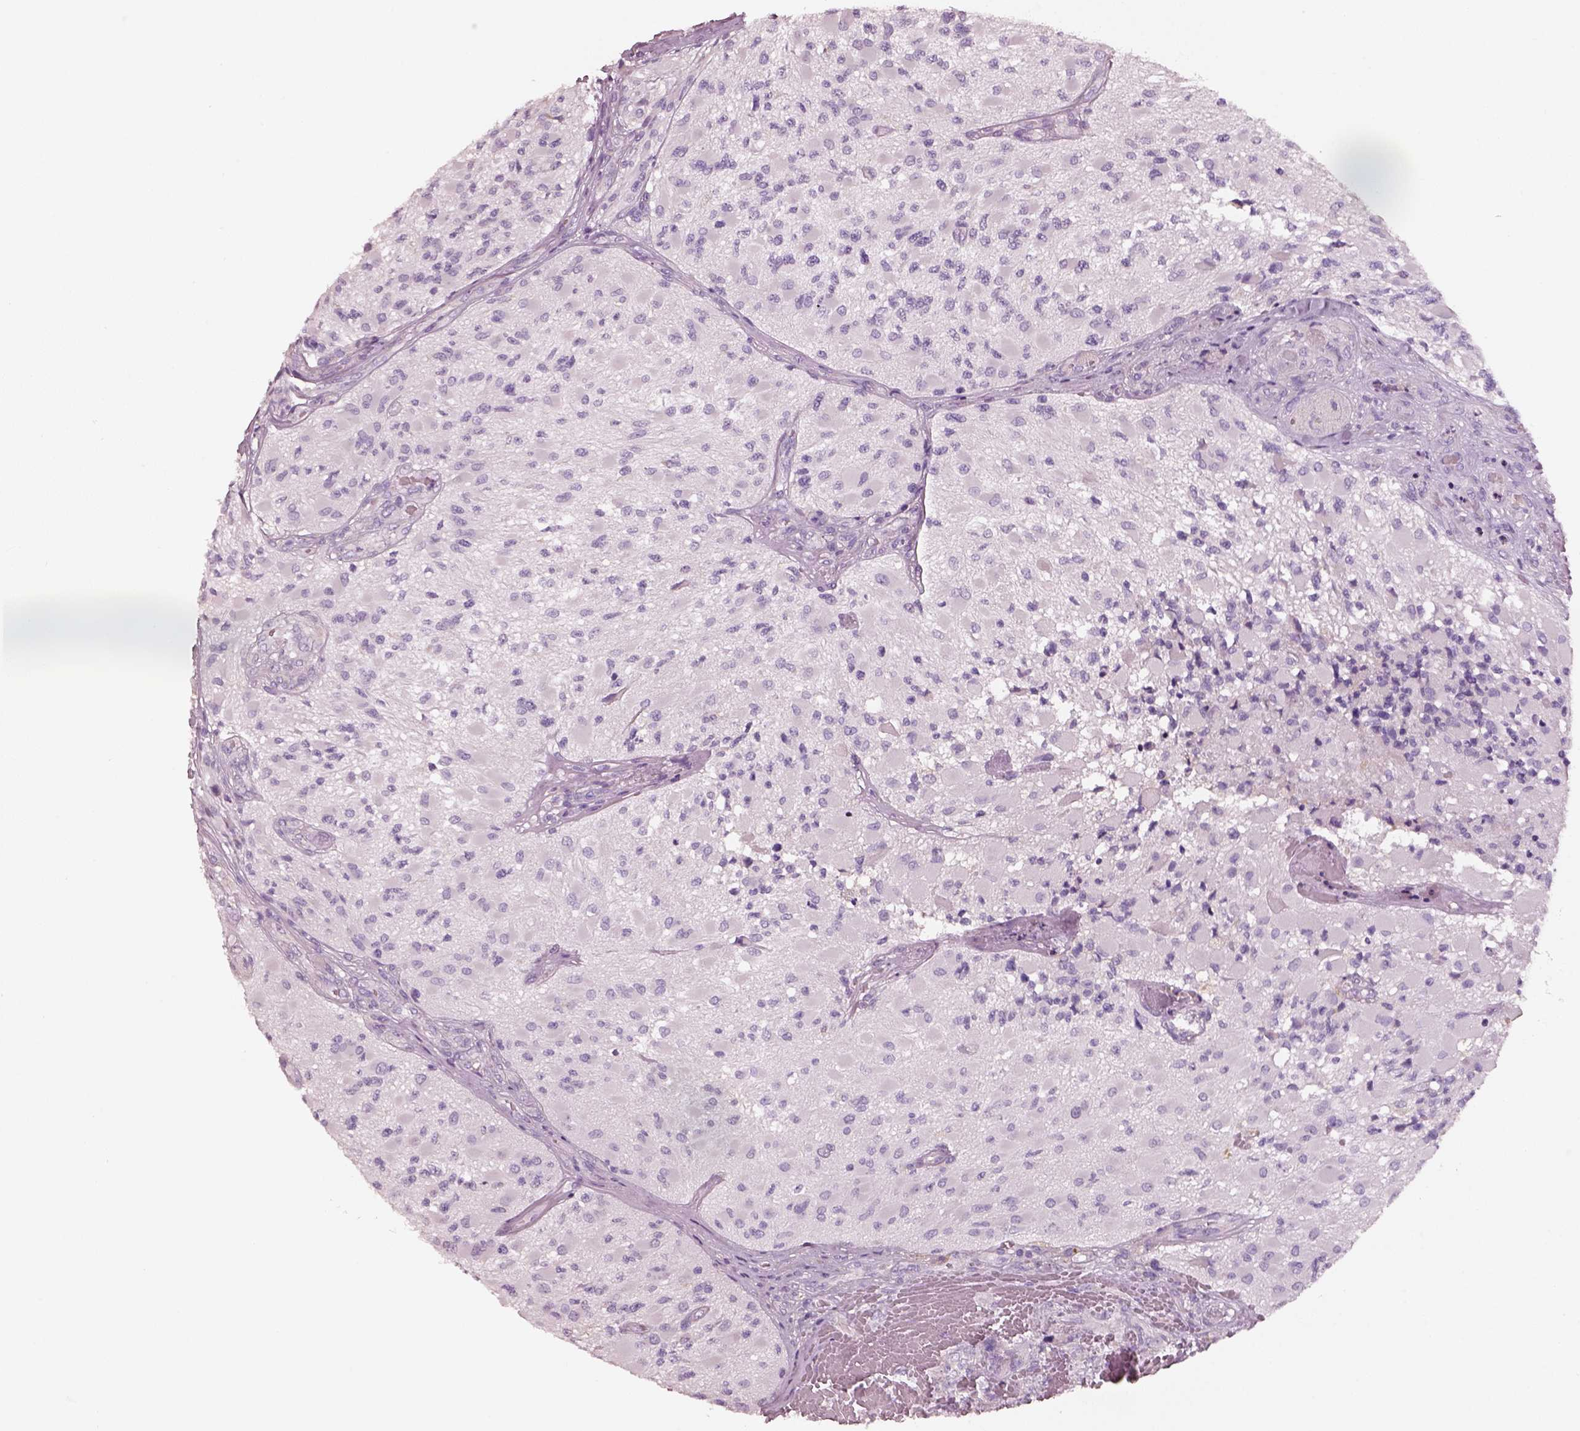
{"staining": {"intensity": "negative", "quantity": "none", "location": "none"}, "tissue": "glioma", "cell_type": "Tumor cells", "image_type": "cancer", "snomed": [{"axis": "morphology", "description": "Glioma, malignant, High grade"}, {"axis": "topography", "description": "Brain"}], "caption": "Micrograph shows no protein positivity in tumor cells of glioma tissue.", "gene": "PNOC", "patient": {"sex": "female", "age": 63}}